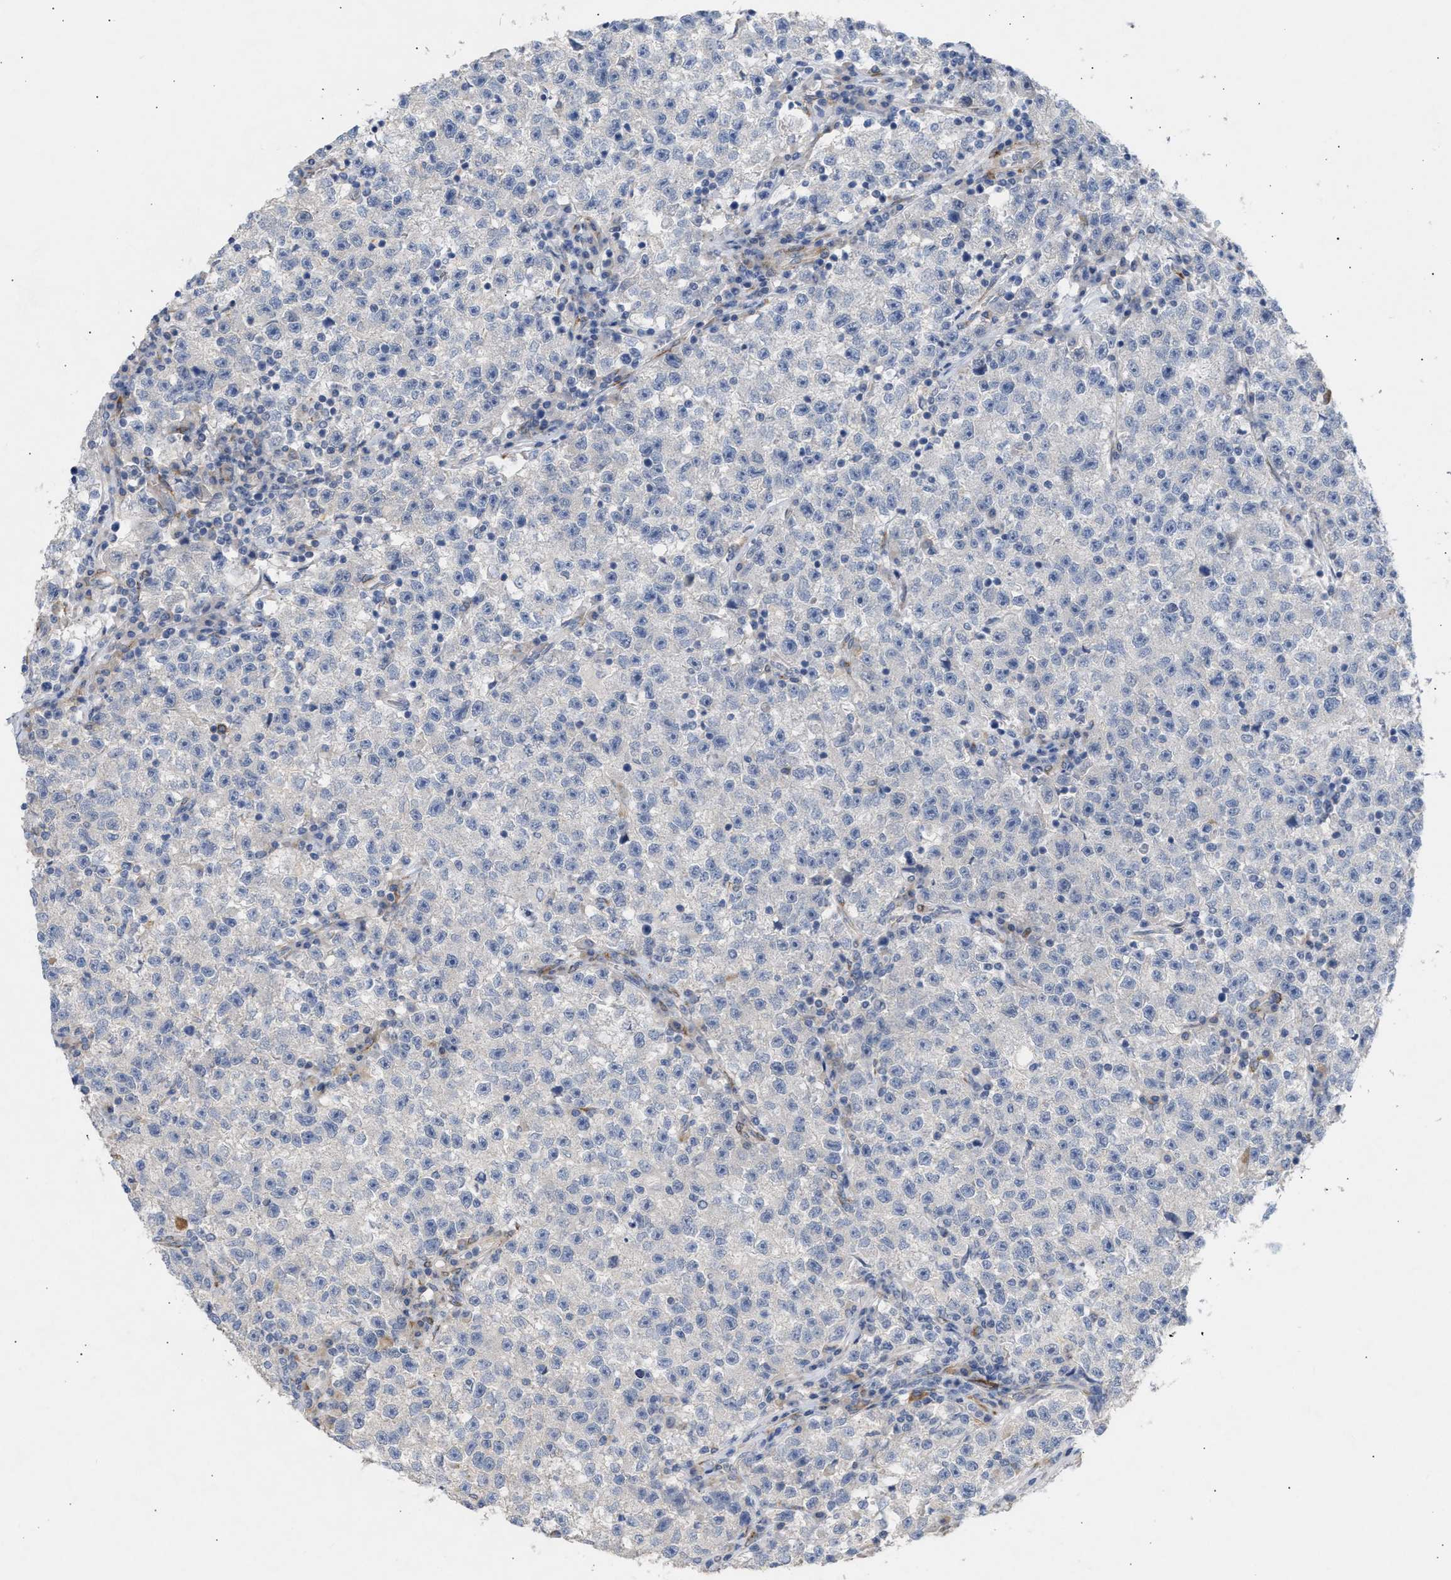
{"staining": {"intensity": "negative", "quantity": "none", "location": "none"}, "tissue": "testis cancer", "cell_type": "Tumor cells", "image_type": "cancer", "snomed": [{"axis": "morphology", "description": "Seminoma, NOS"}, {"axis": "topography", "description": "Testis"}], "caption": "Image shows no protein expression in tumor cells of testis seminoma tissue. (DAB immunohistochemistry (IHC), high magnification).", "gene": "SELENOM", "patient": {"sex": "male", "age": 22}}